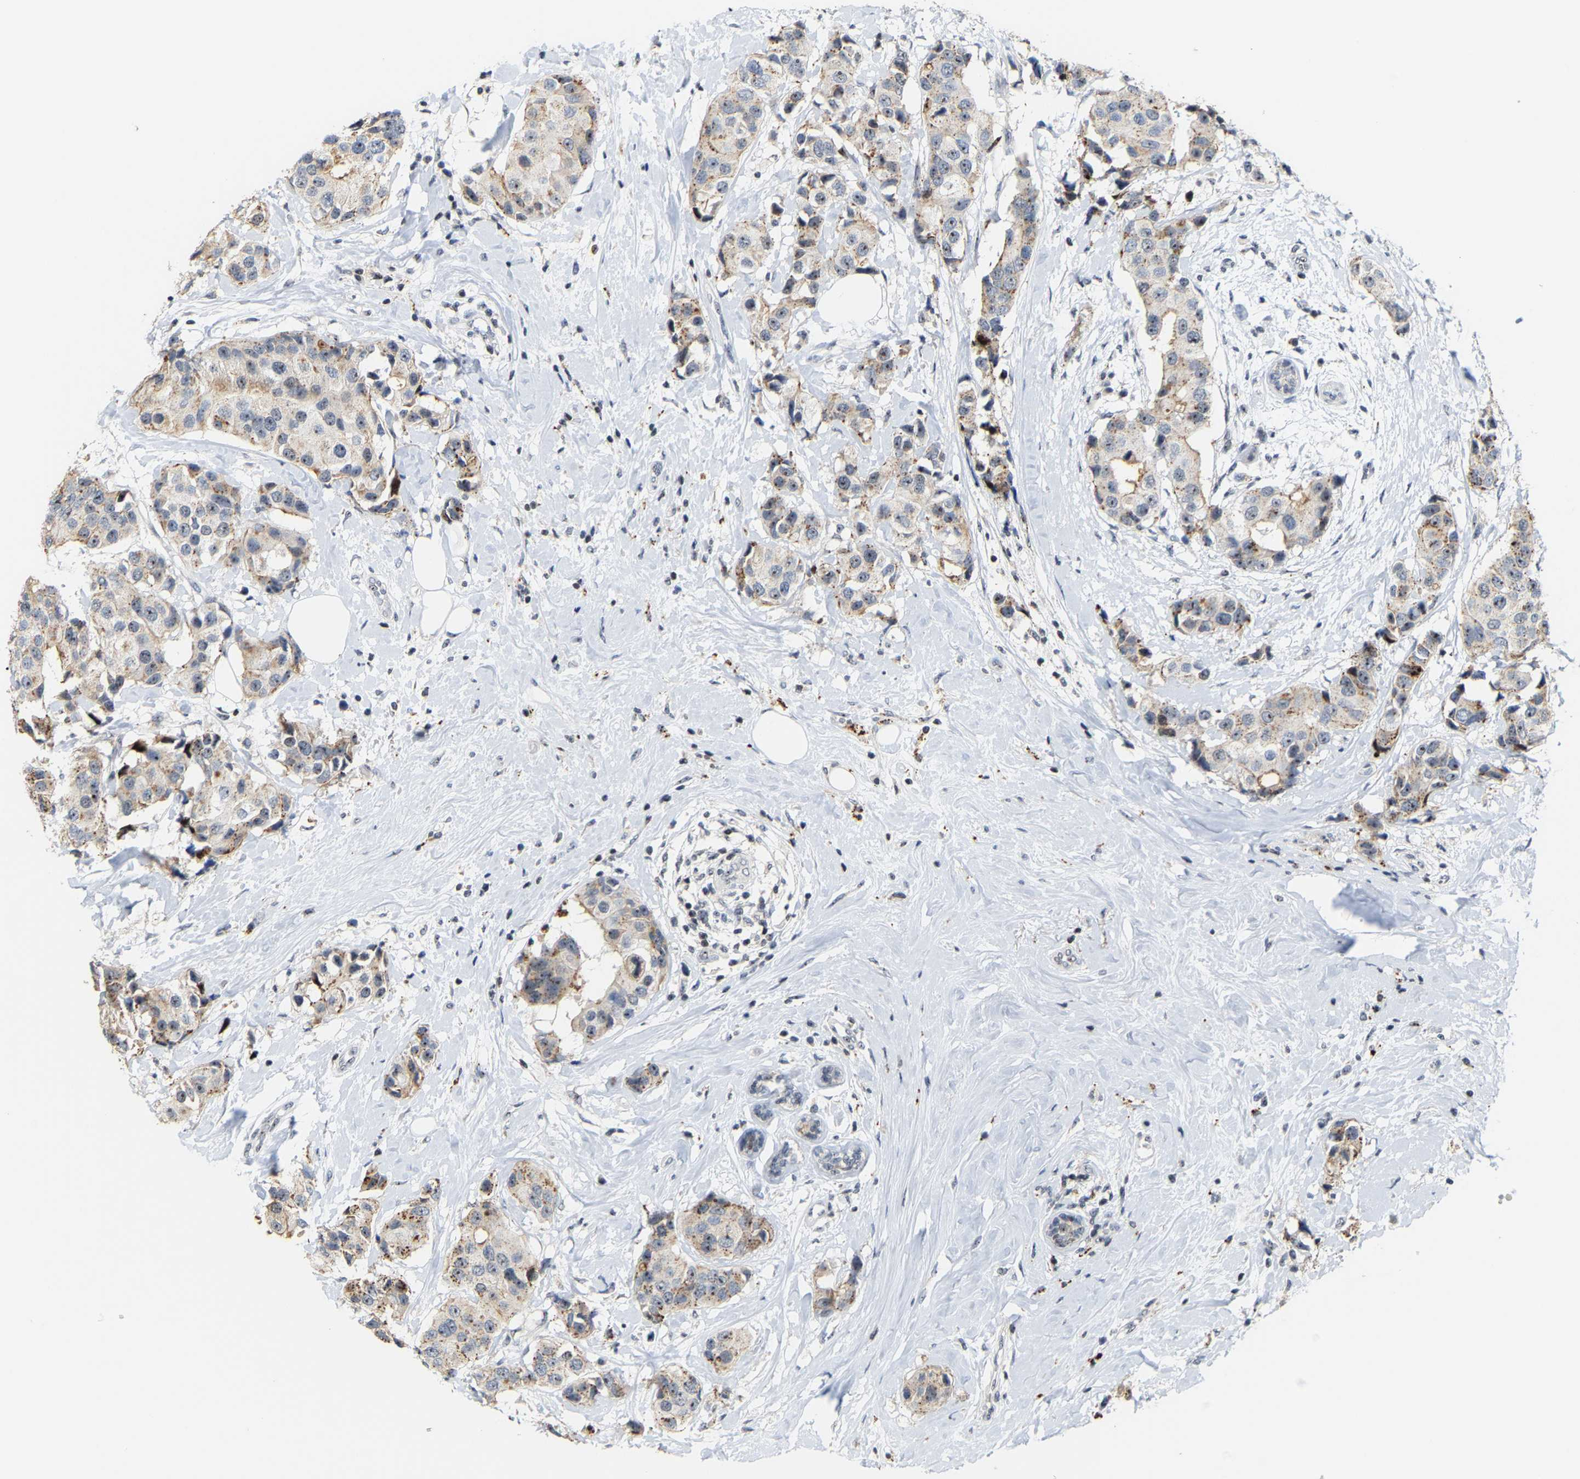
{"staining": {"intensity": "moderate", "quantity": "<25%", "location": "cytoplasmic/membranous,nuclear"}, "tissue": "breast cancer", "cell_type": "Tumor cells", "image_type": "cancer", "snomed": [{"axis": "morphology", "description": "Normal tissue, NOS"}, {"axis": "morphology", "description": "Duct carcinoma"}, {"axis": "topography", "description": "Breast"}], "caption": "IHC of breast cancer displays low levels of moderate cytoplasmic/membranous and nuclear expression in approximately <25% of tumor cells.", "gene": "NOP58", "patient": {"sex": "female", "age": 39}}